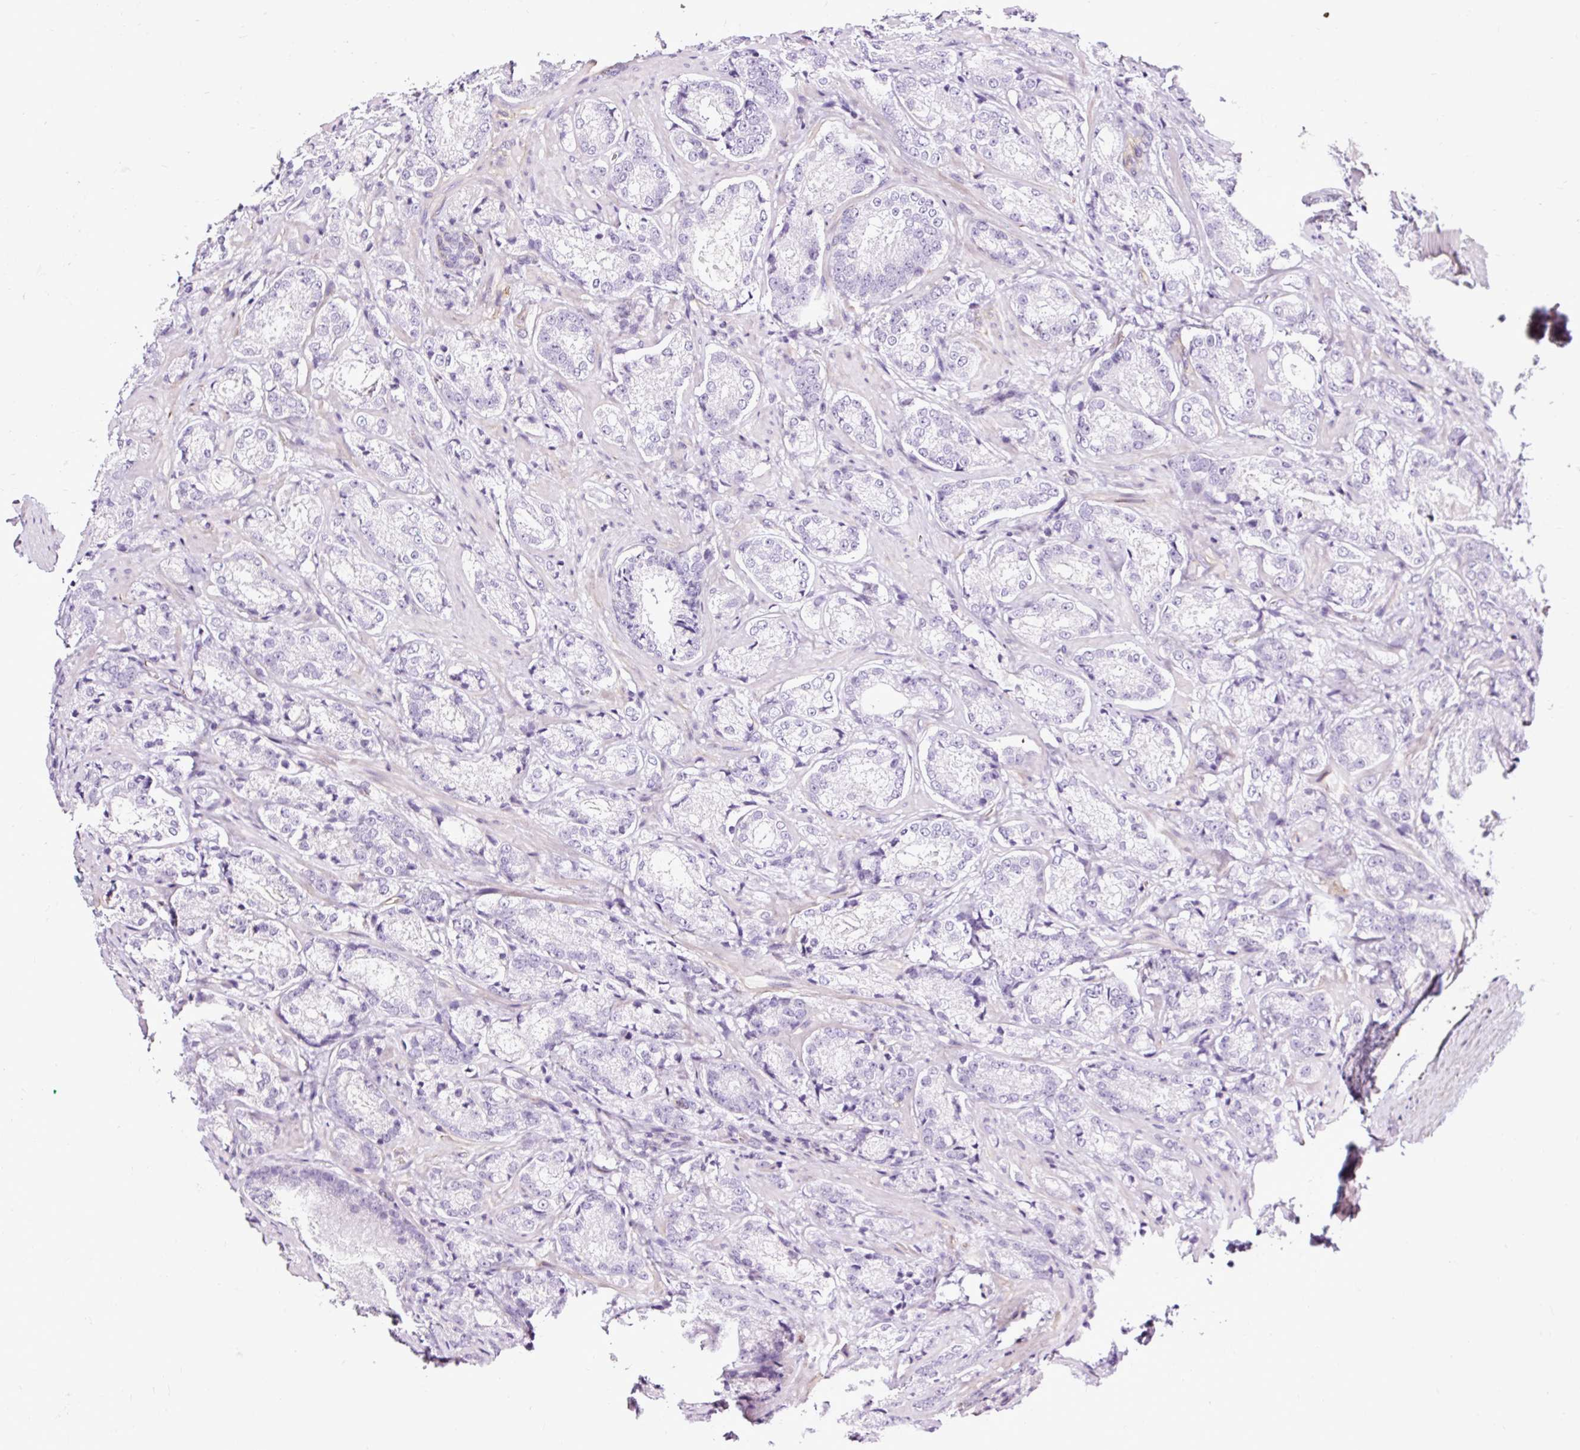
{"staining": {"intensity": "negative", "quantity": "none", "location": "none"}, "tissue": "prostate cancer", "cell_type": "Tumor cells", "image_type": "cancer", "snomed": [{"axis": "morphology", "description": "Adenocarcinoma, Low grade"}, {"axis": "topography", "description": "Prostate"}], "caption": "IHC of prostate cancer (low-grade adenocarcinoma) displays no expression in tumor cells.", "gene": "SLC7A8", "patient": {"sex": "male", "age": 74}}